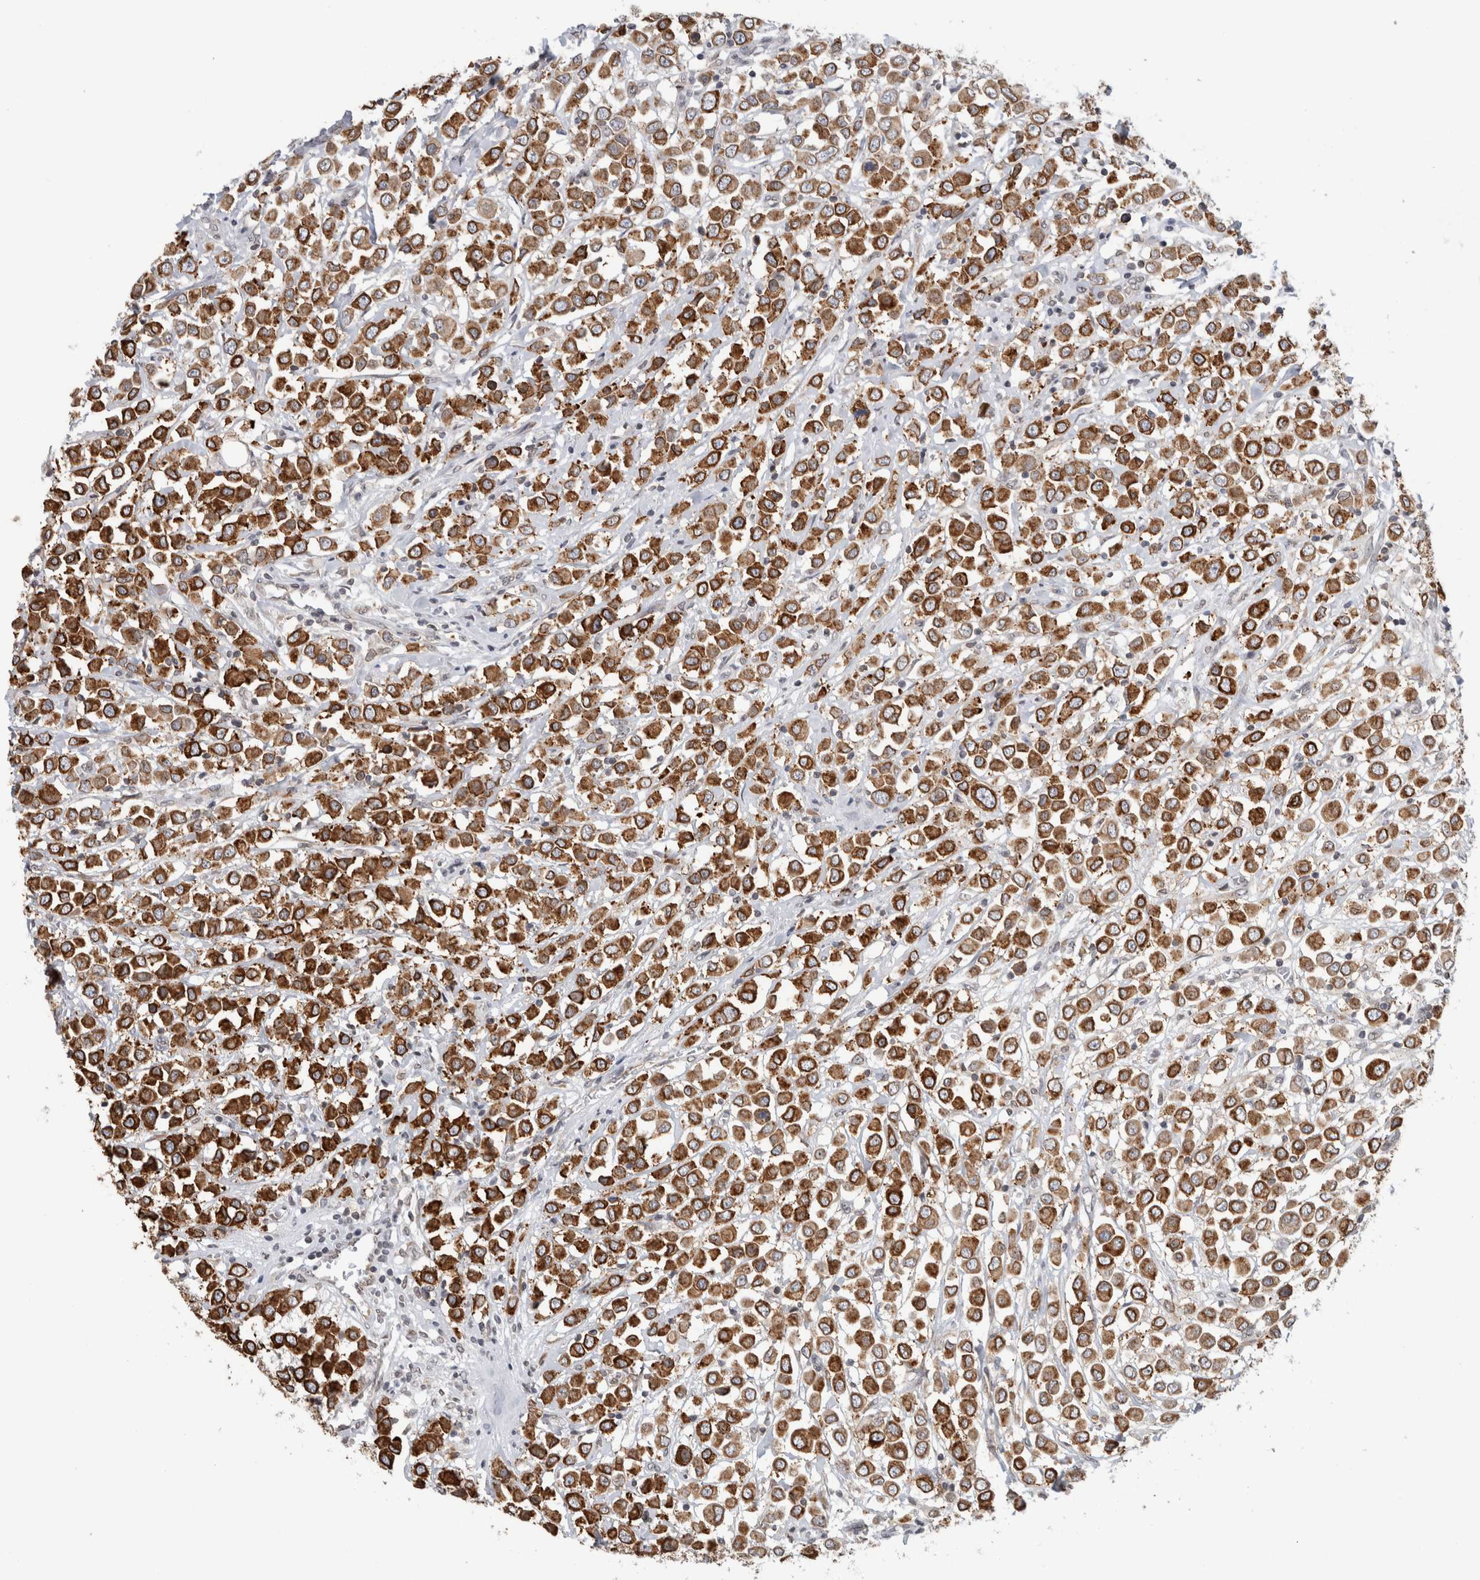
{"staining": {"intensity": "strong", "quantity": ">75%", "location": "cytoplasmic/membranous"}, "tissue": "breast cancer", "cell_type": "Tumor cells", "image_type": "cancer", "snomed": [{"axis": "morphology", "description": "Duct carcinoma"}, {"axis": "topography", "description": "Breast"}], "caption": "Breast cancer stained with a protein marker displays strong staining in tumor cells.", "gene": "RBMX2", "patient": {"sex": "female", "age": 61}}